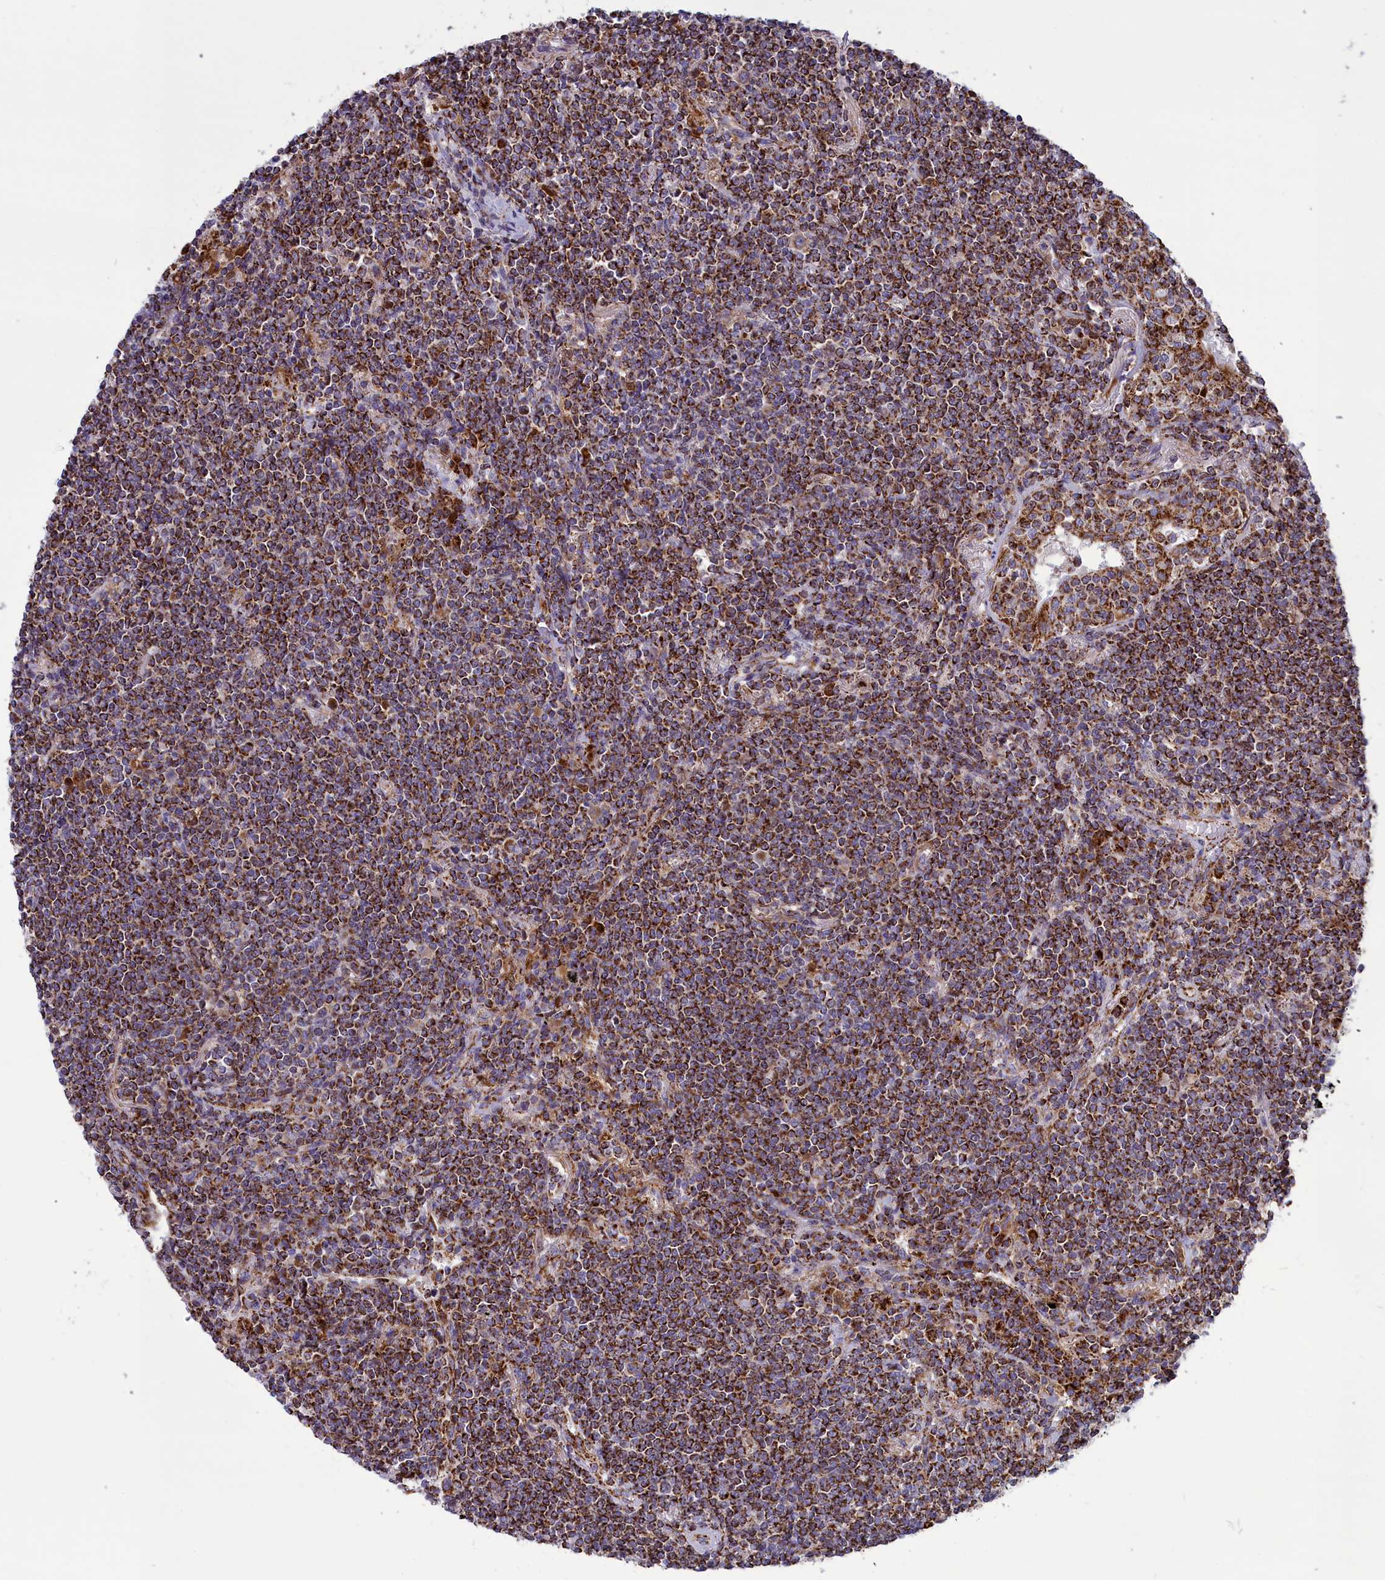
{"staining": {"intensity": "strong", "quantity": ">75%", "location": "cytoplasmic/membranous"}, "tissue": "lymphoma", "cell_type": "Tumor cells", "image_type": "cancer", "snomed": [{"axis": "morphology", "description": "Malignant lymphoma, non-Hodgkin's type, Low grade"}, {"axis": "topography", "description": "Lung"}], "caption": "Malignant lymphoma, non-Hodgkin's type (low-grade) stained for a protein reveals strong cytoplasmic/membranous positivity in tumor cells.", "gene": "ISOC2", "patient": {"sex": "female", "age": 71}}